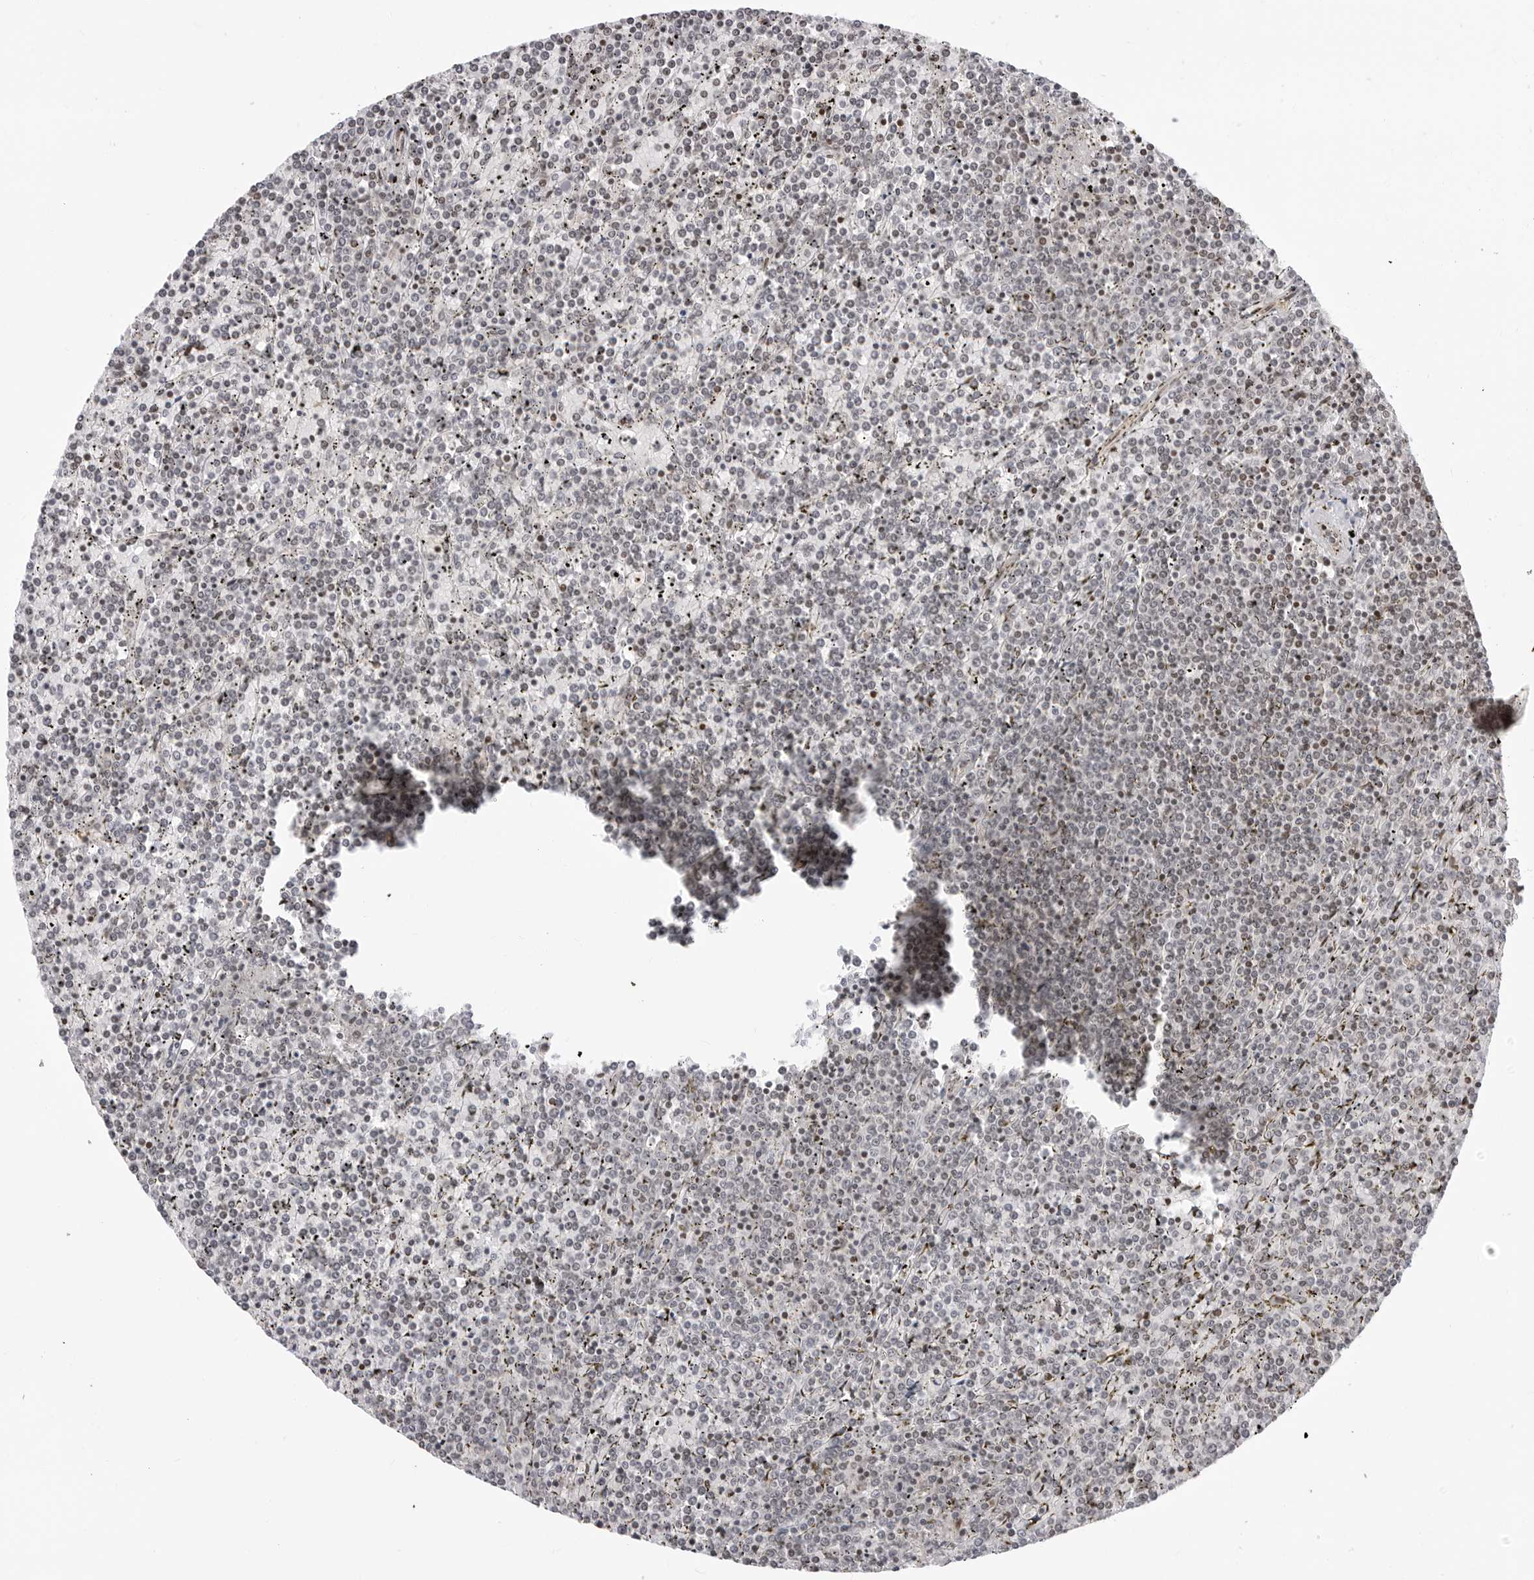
{"staining": {"intensity": "weak", "quantity": "<25%", "location": "nuclear"}, "tissue": "lymphoma", "cell_type": "Tumor cells", "image_type": "cancer", "snomed": [{"axis": "morphology", "description": "Malignant lymphoma, non-Hodgkin's type, Low grade"}, {"axis": "topography", "description": "Spleen"}], "caption": "Protein analysis of lymphoma exhibits no significant positivity in tumor cells.", "gene": "C8orf33", "patient": {"sex": "female", "age": 19}}